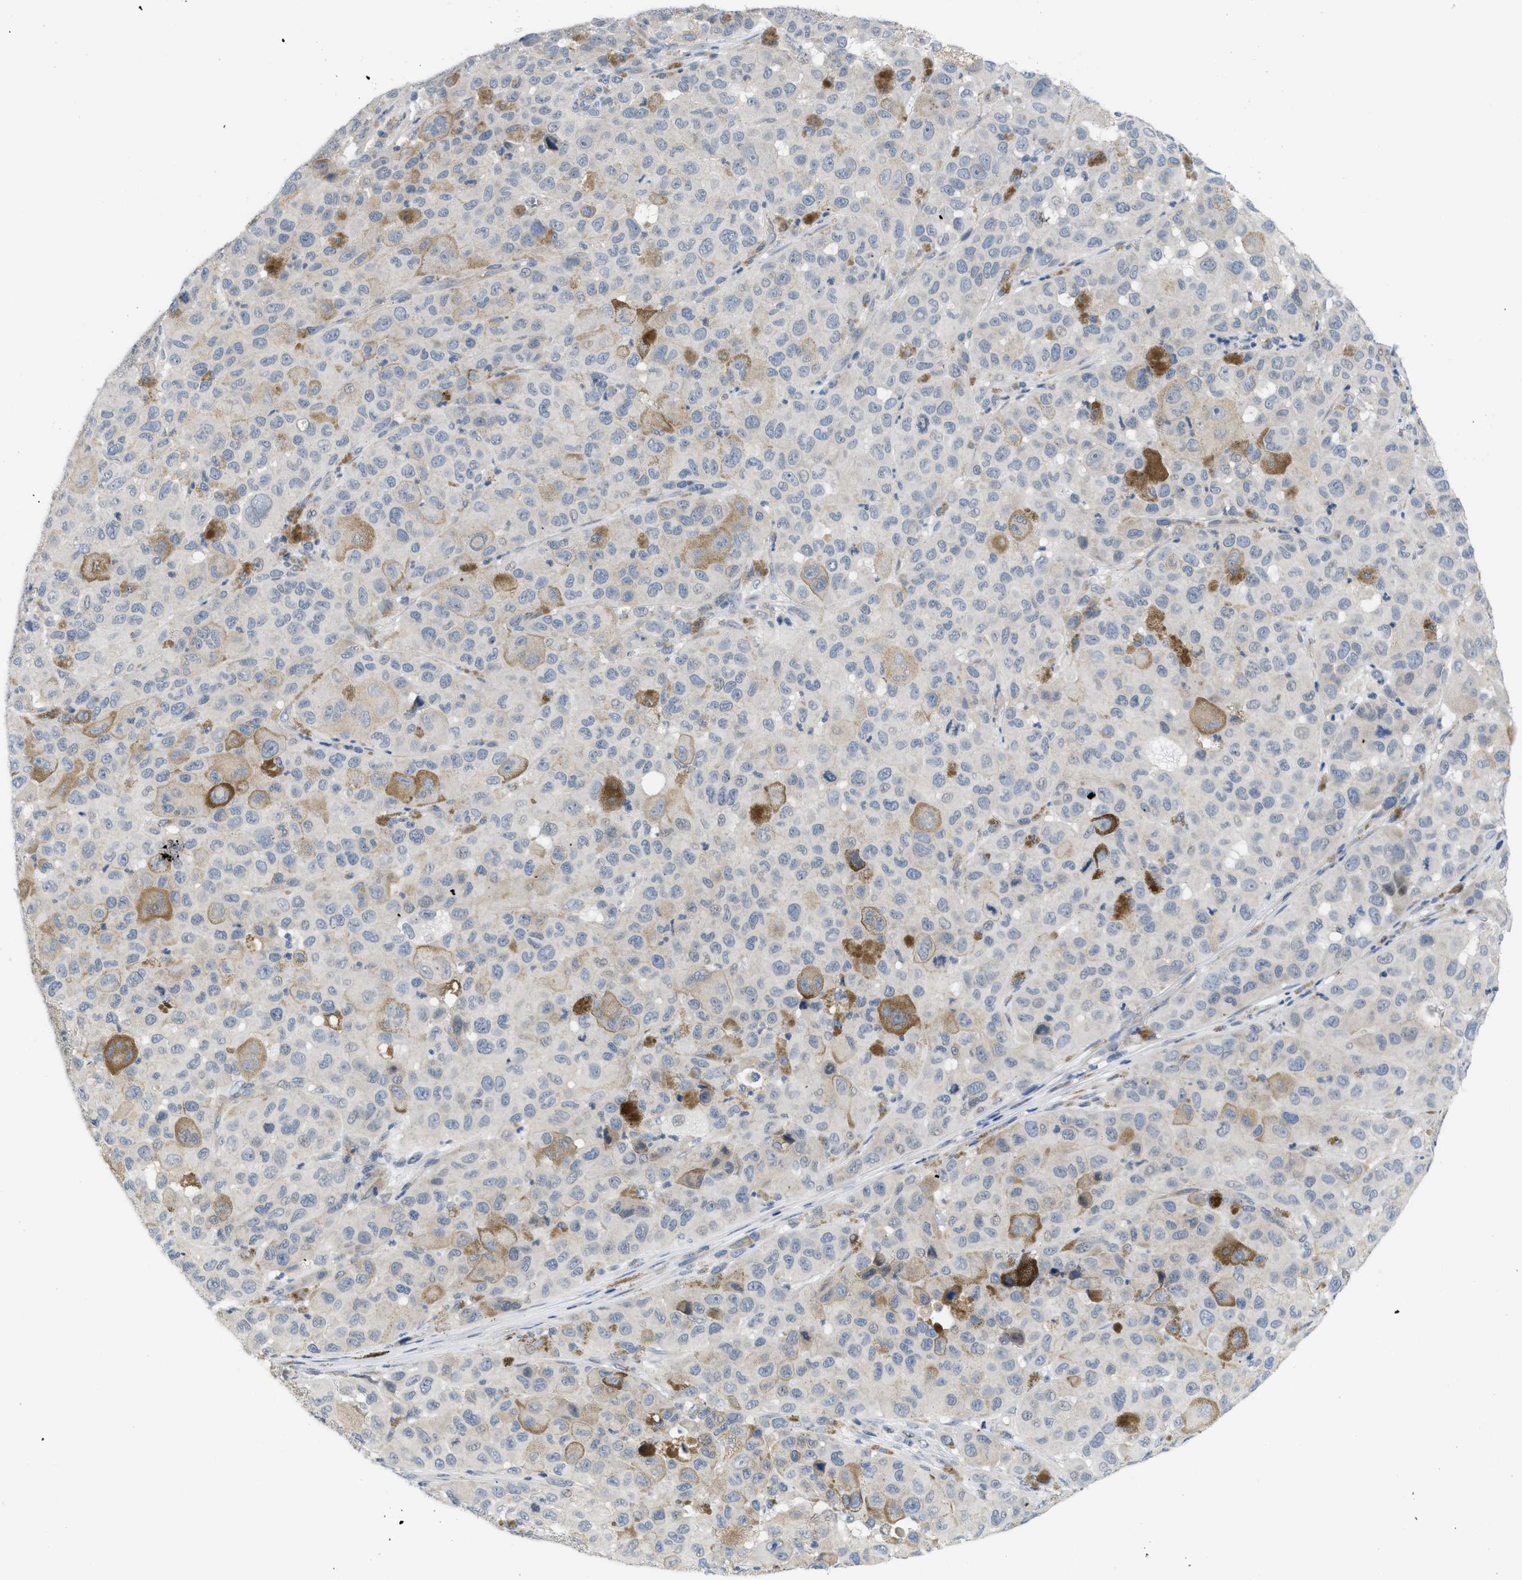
{"staining": {"intensity": "moderate", "quantity": "<25%", "location": "cytoplasmic/membranous"}, "tissue": "melanoma", "cell_type": "Tumor cells", "image_type": "cancer", "snomed": [{"axis": "morphology", "description": "Malignant melanoma, NOS"}, {"axis": "topography", "description": "Skin"}], "caption": "Melanoma was stained to show a protein in brown. There is low levels of moderate cytoplasmic/membranous expression in about <25% of tumor cells.", "gene": "TNFAIP1", "patient": {"sex": "male", "age": 96}}